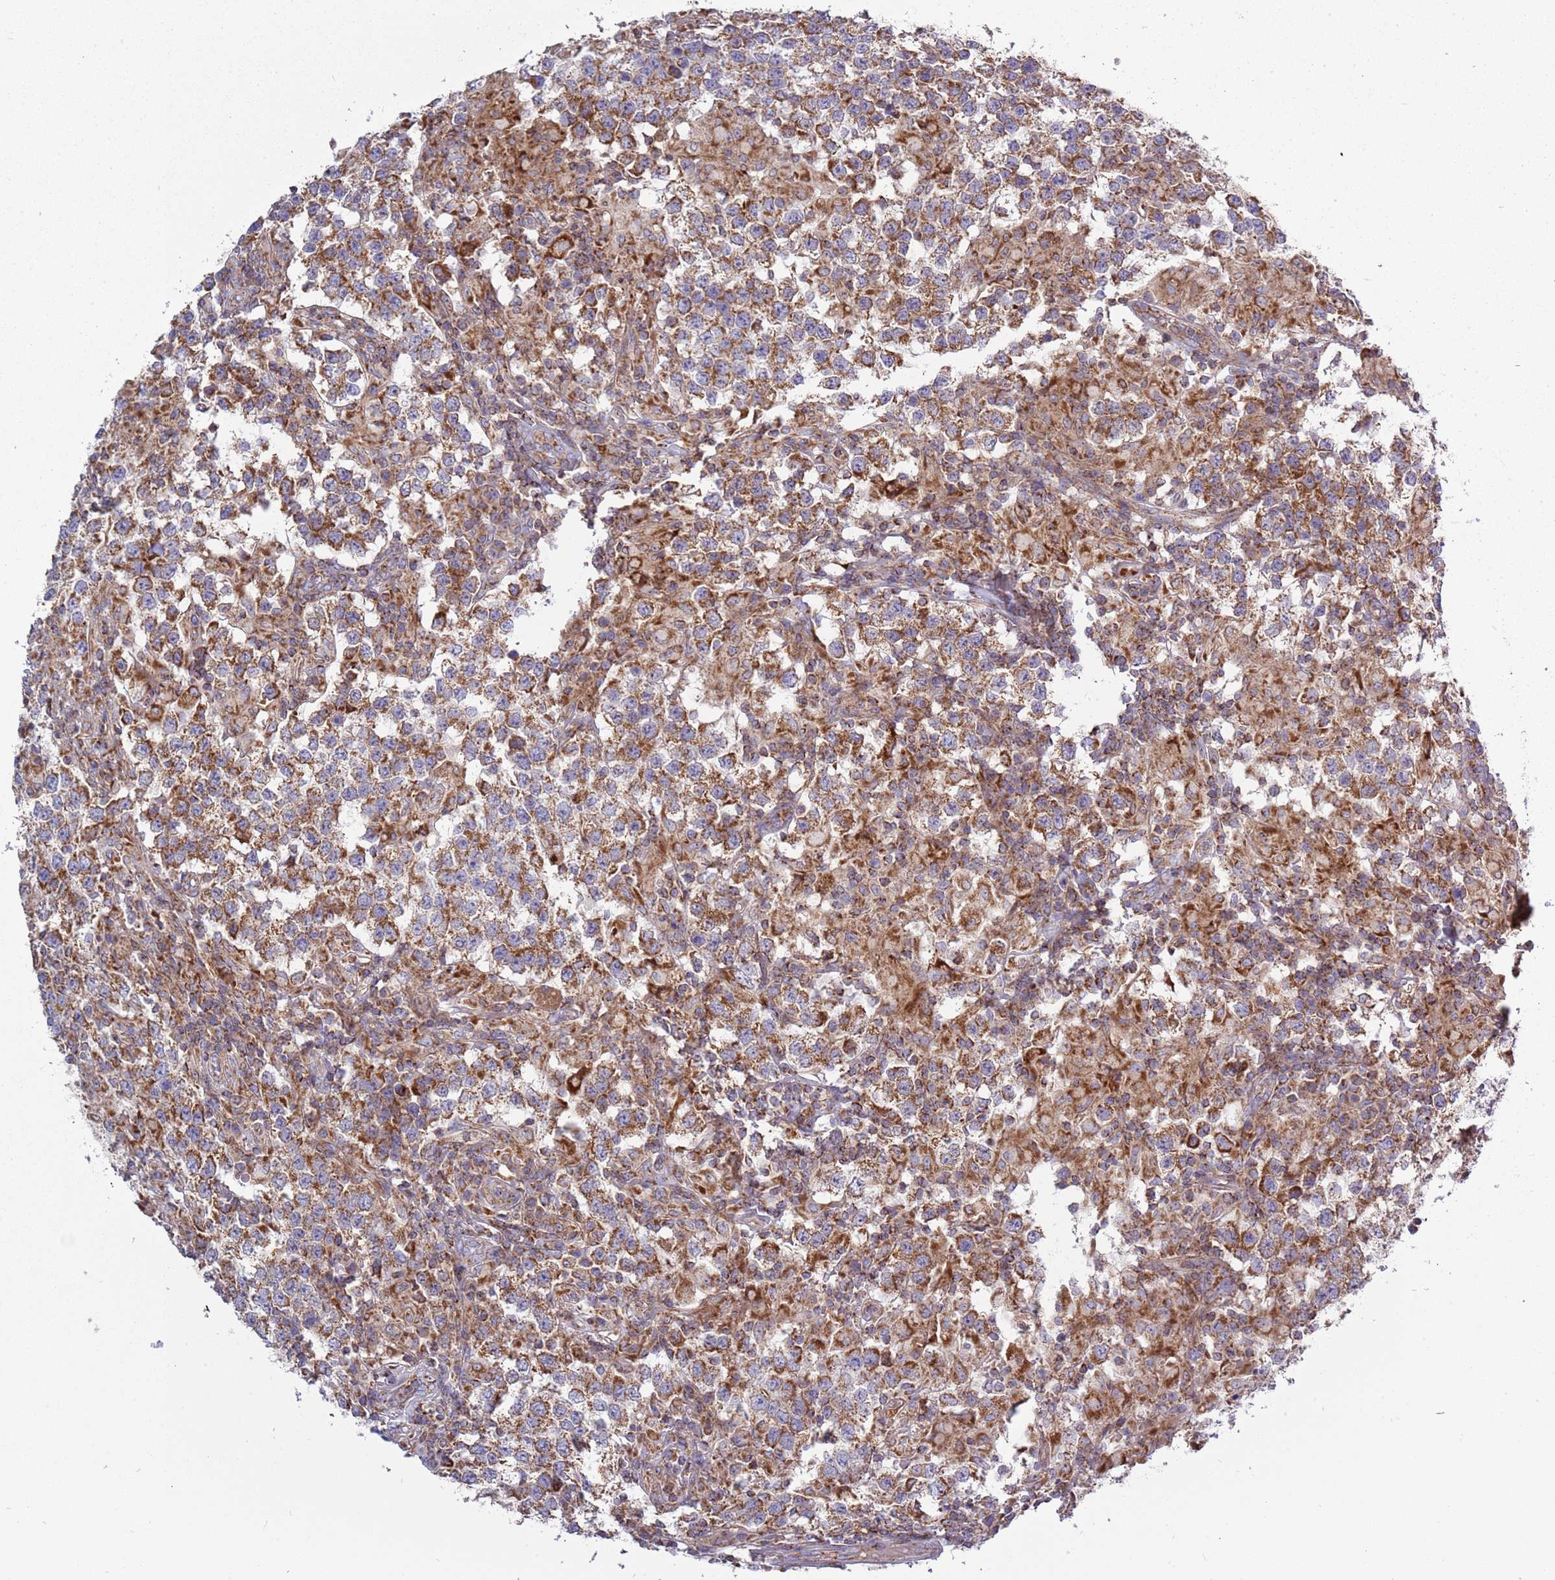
{"staining": {"intensity": "strong", "quantity": "25%-75%", "location": "cytoplasmic/membranous"}, "tissue": "testis cancer", "cell_type": "Tumor cells", "image_type": "cancer", "snomed": [{"axis": "morphology", "description": "Seminoma, NOS"}, {"axis": "morphology", "description": "Carcinoma, Embryonal, NOS"}, {"axis": "topography", "description": "Testis"}], "caption": "About 25%-75% of tumor cells in testis cancer (embryonal carcinoma) exhibit strong cytoplasmic/membranous protein staining as visualized by brown immunohistochemical staining.", "gene": "IRS4", "patient": {"sex": "male", "age": 41}}